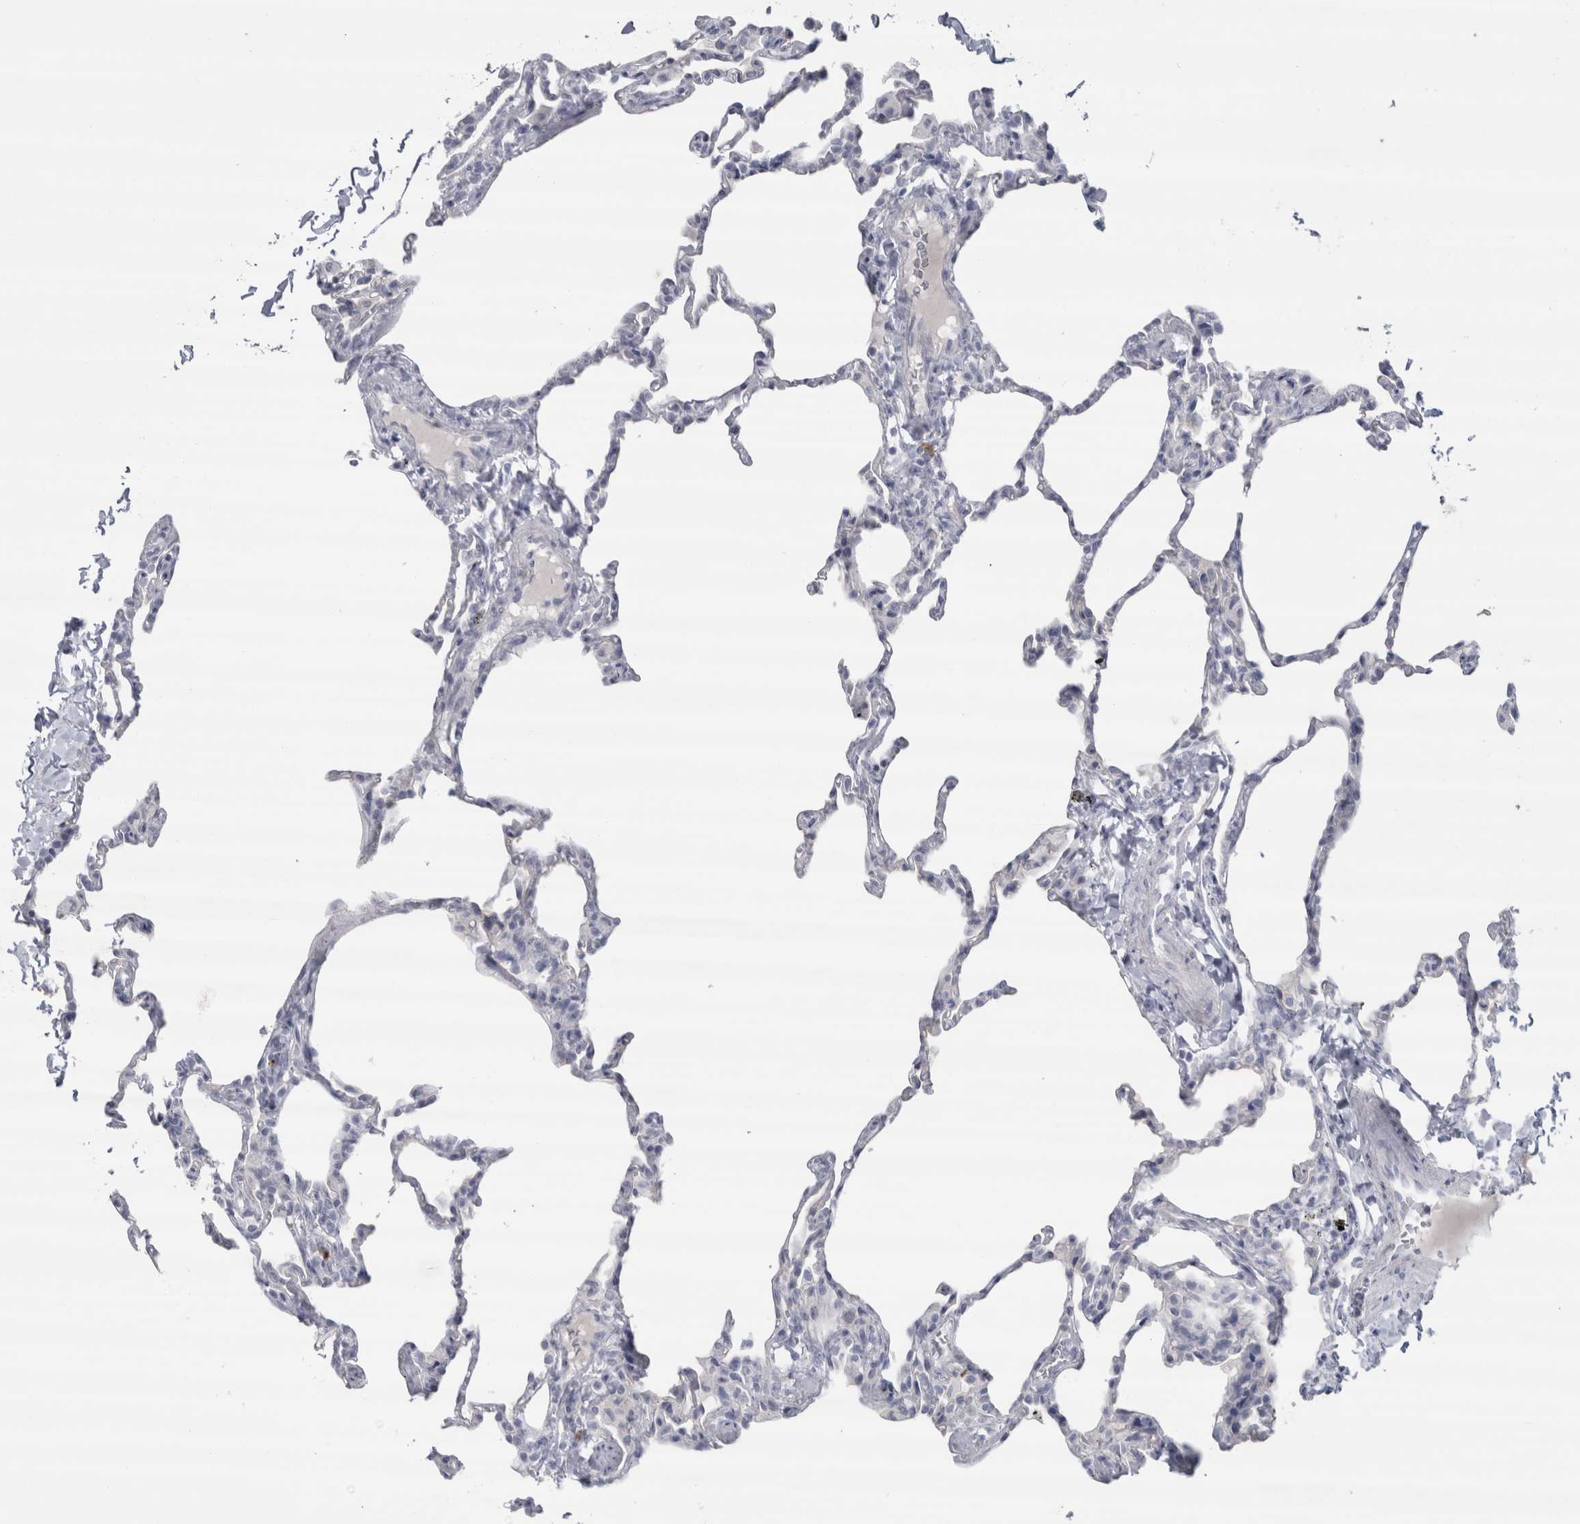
{"staining": {"intensity": "negative", "quantity": "none", "location": "none"}, "tissue": "lung", "cell_type": "Alveolar cells", "image_type": "normal", "snomed": [{"axis": "morphology", "description": "Normal tissue, NOS"}, {"axis": "topography", "description": "Lung"}], "caption": "Alveolar cells show no significant protein expression in benign lung. Nuclei are stained in blue.", "gene": "CDH17", "patient": {"sex": "male", "age": 20}}